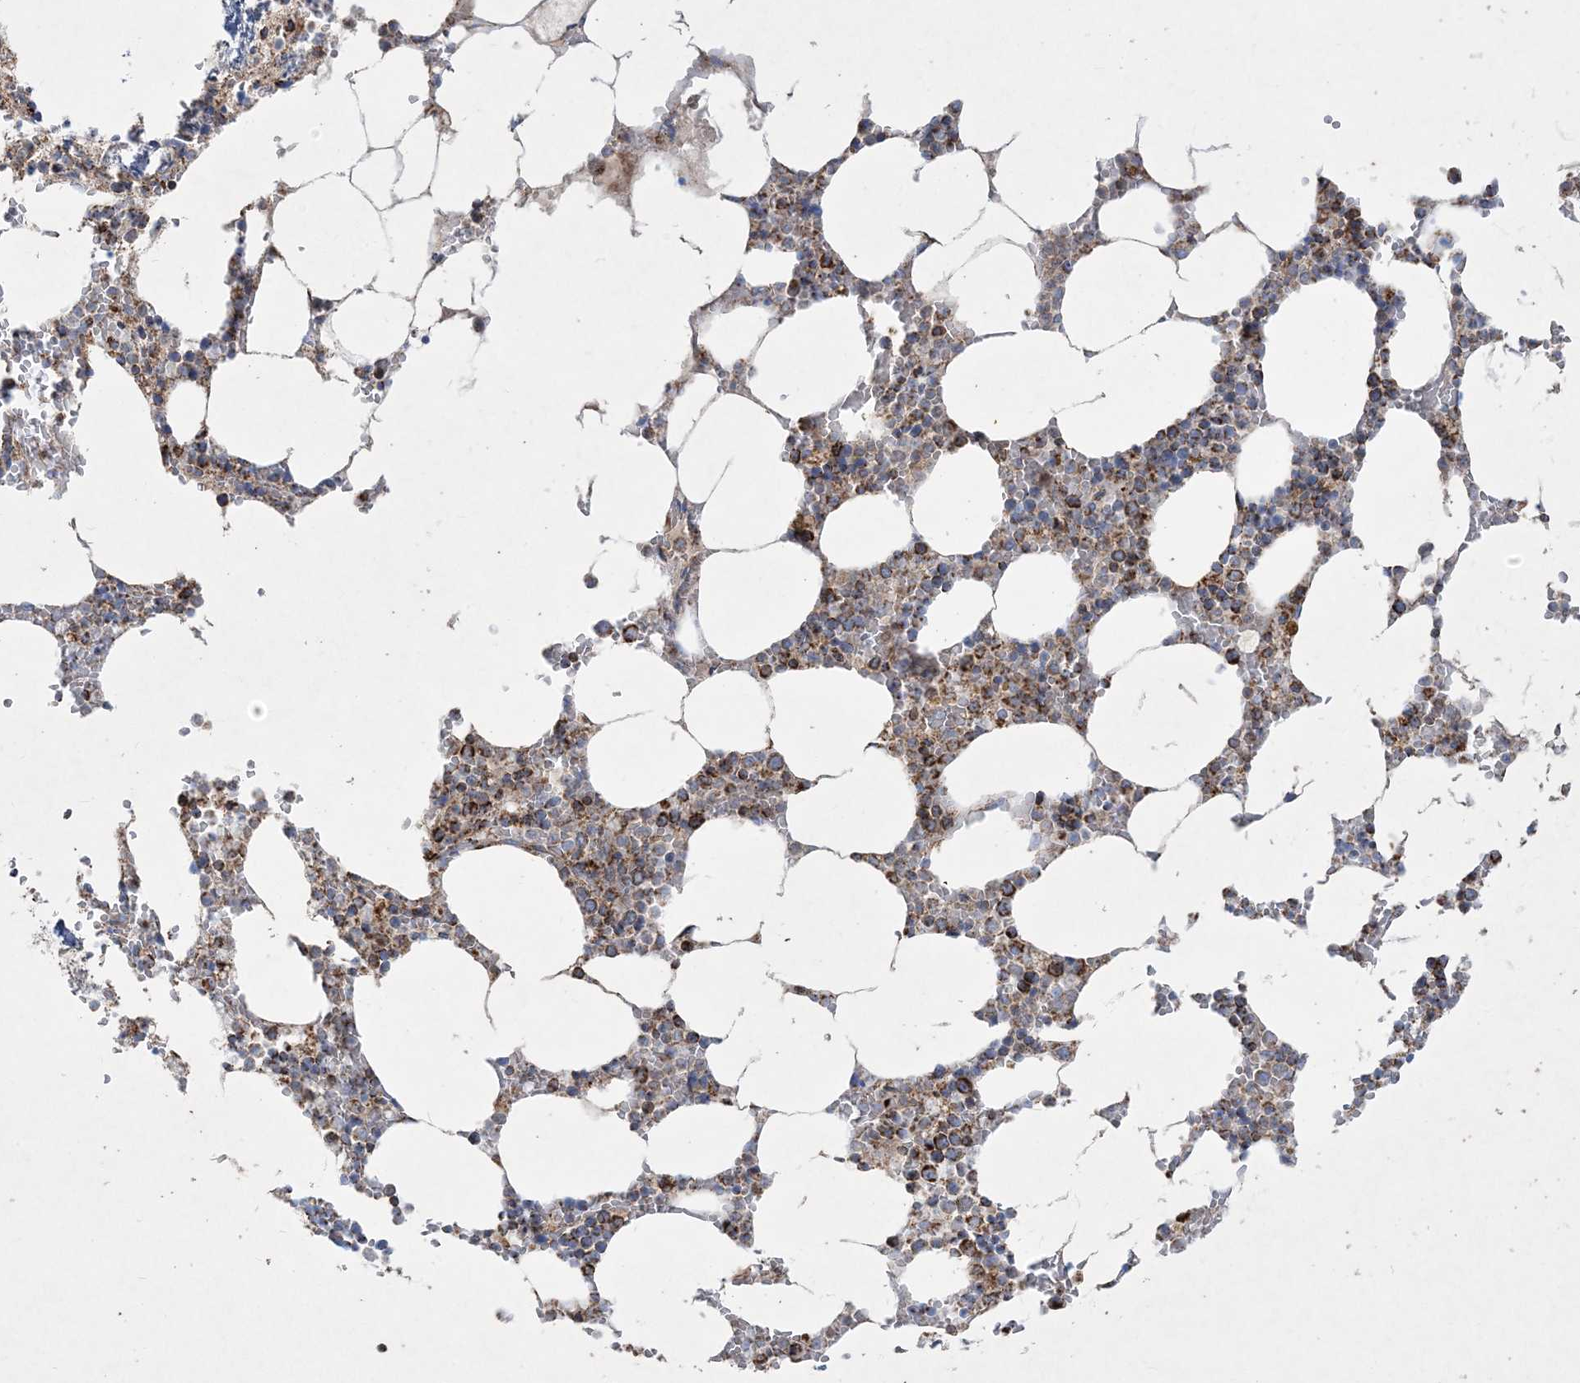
{"staining": {"intensity": "moderate", "quantity": "25%-75%", "location": "cytoplasmic/membranous"}, "tissue": "bone marrow", "cell_type": "Hematopoietic cells", "image_type": "normal", "snomed": [{"axis": "morphology", "description": "Normal tissue, NOS"}, {"axis": "topography", "description": "Bone marrow"}], "caption": "The immunohistochemical stain shows moderate cytoplasmic/membranous expression in hematopoietic cells of benign bone marrow.", "gene": "BEND4", "patient": {"sex": "male", "age": 70}}